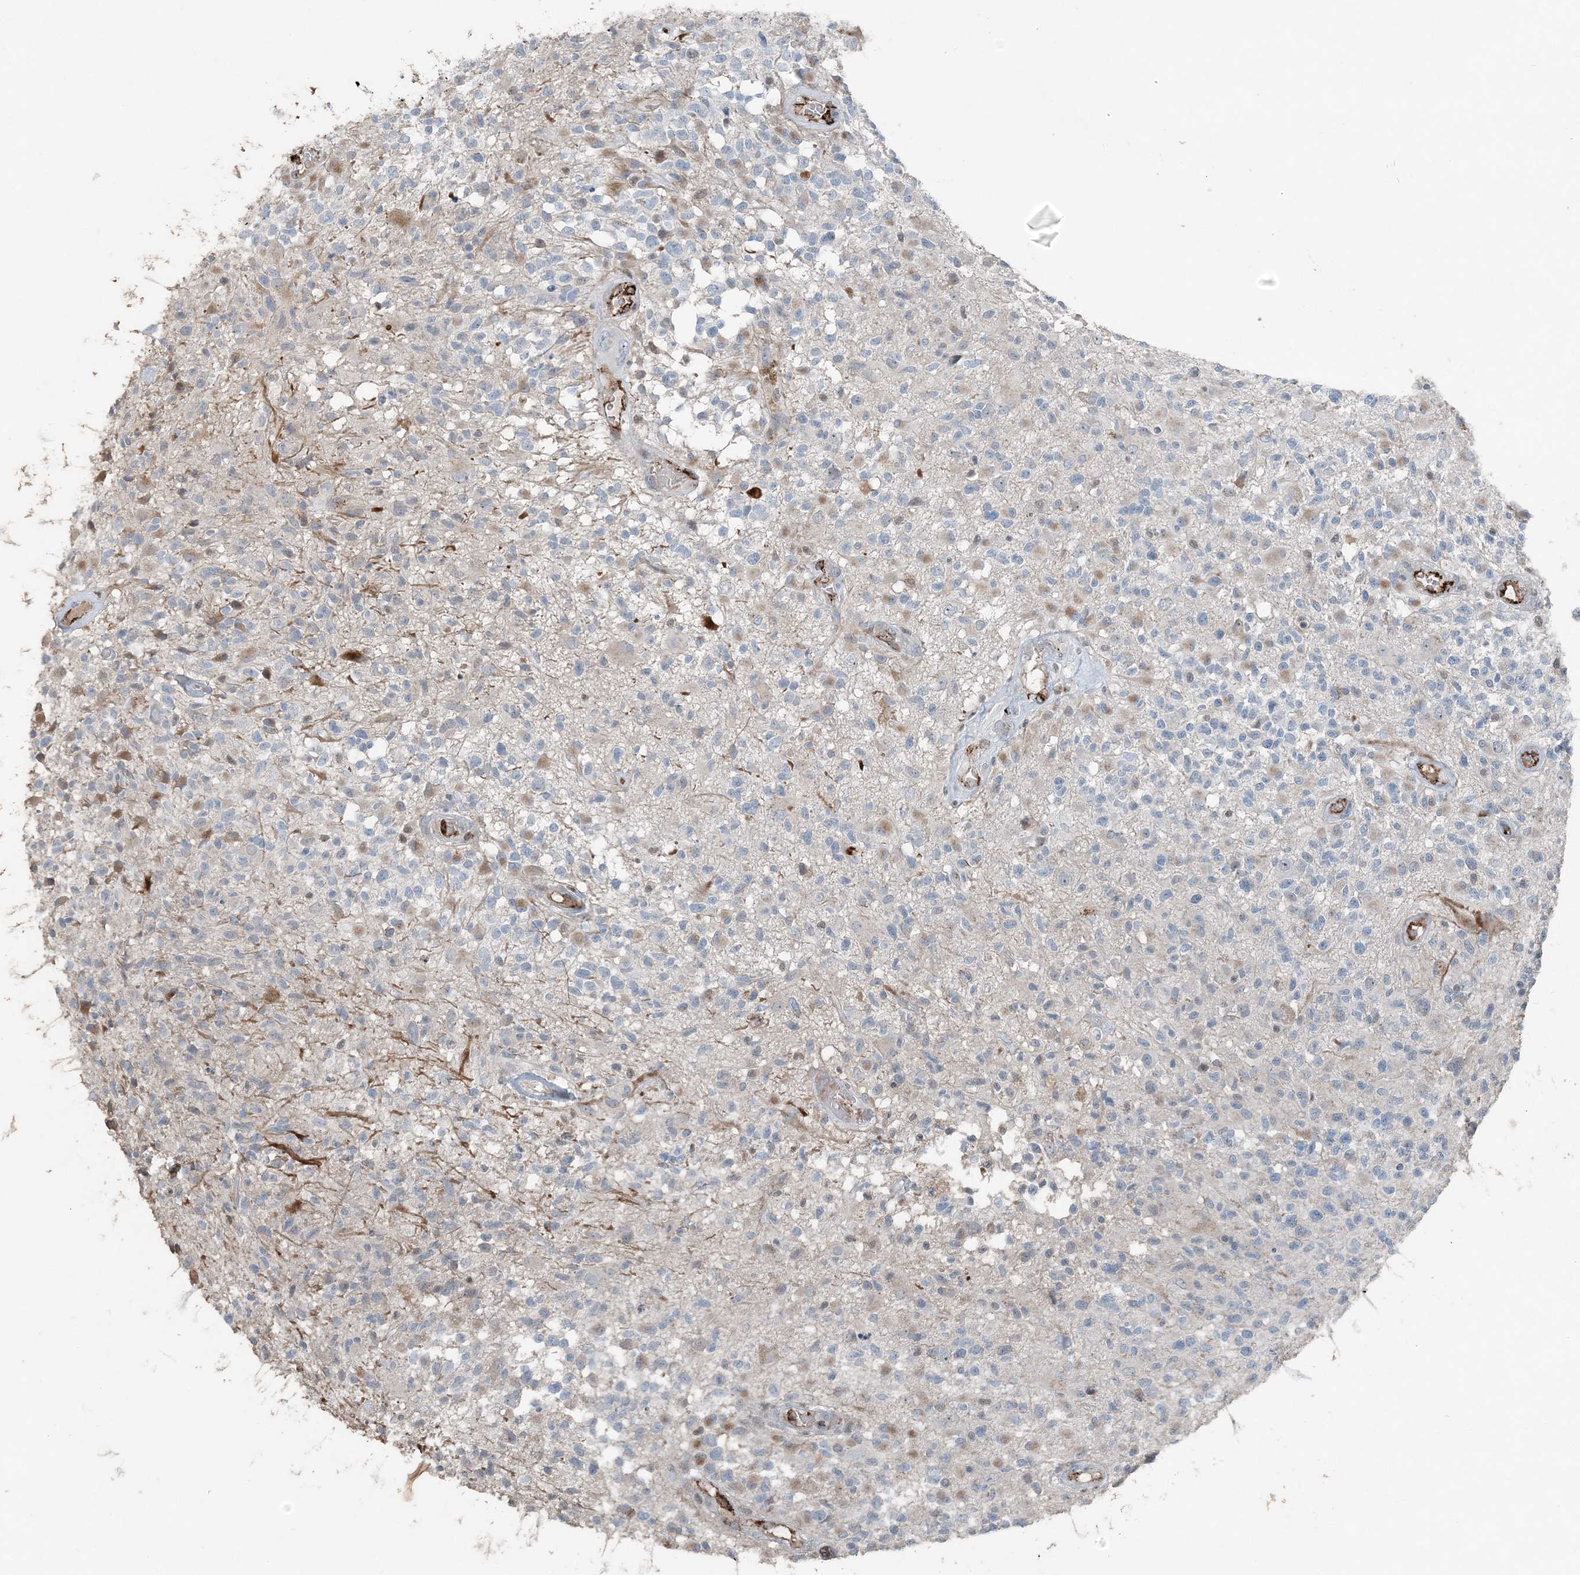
{"staining": {"intensity": "negative", "quantity": "none", "location": "none"}, "tissue": "glioma", "cell_type": "Tumor cells", "image_type": "cancer", "snomed": [{"axis": "morphology", "description": "Glioma, malignant, High grade"}, {"axis": "morphology", "description": "Glioblastoma, NOS"}, {"axis": "topography", "description": "Brain"}], "caption": "Protein analysis of glioma reveals no significant positivity in tumor cells.", "gene": "ELOVL7", "patient": {"sex": "male", "age": 60}}